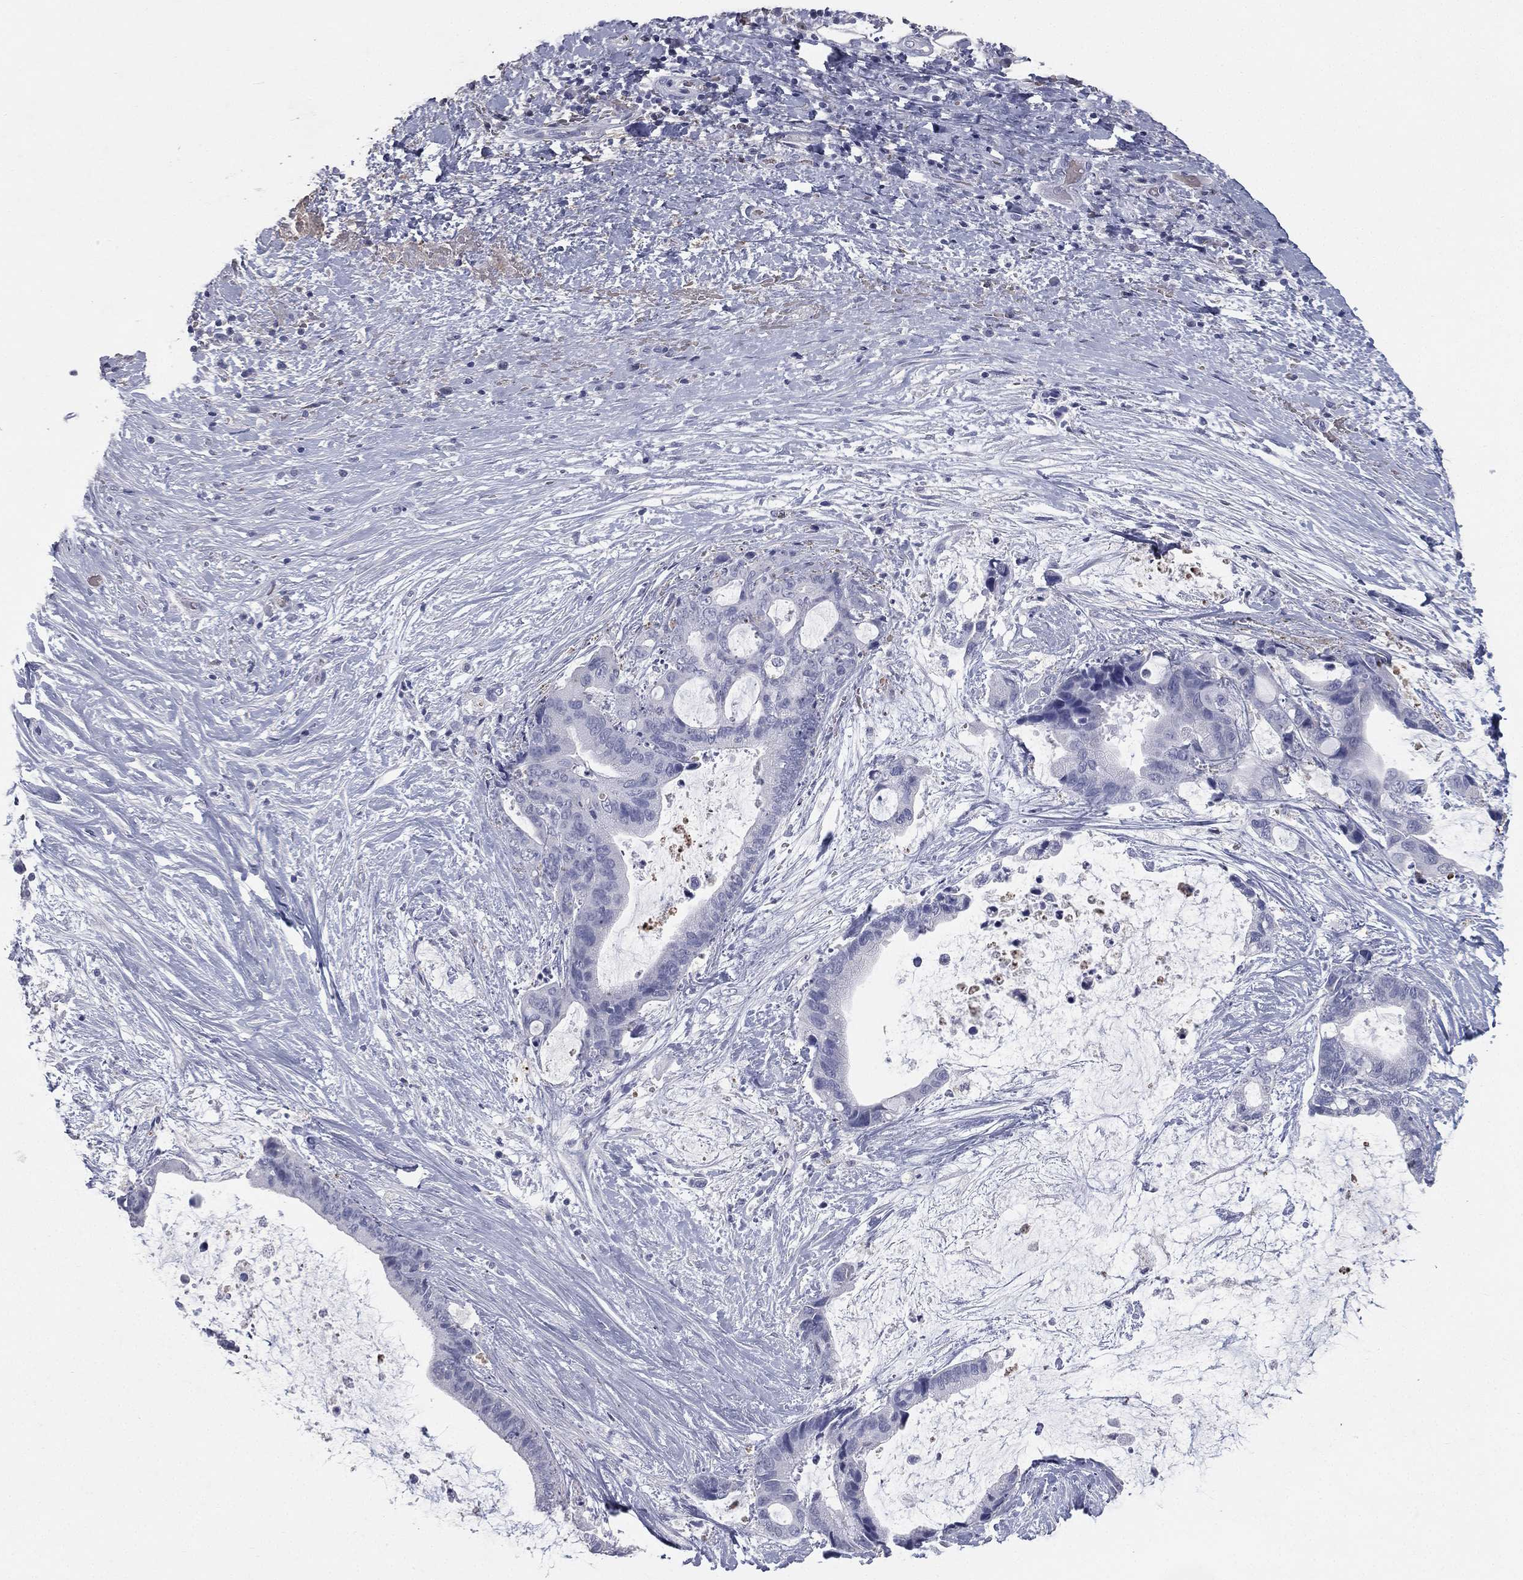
{"staining": {"intensity": "negative", "quantity": "none", "location": "none"}, "tissue": "liver cancer", "cell_type": "Tumor cells", "image_type": "cancer", "snomed": [{"axis": "morphology", "description": "Cholangiocarcinoma"}, {"axis": "topography", "description": "Liver"}], "caption": "This micrograph is of cholangiocarcinoma (liver) stained with IHC to label a protein in brown with the nuclei are counter-stained blue. There is no staining in tumor cells. Nuclei are stained in blue.", "gene": "ESX1", "patient": {"sex": "female", "age": 73}}